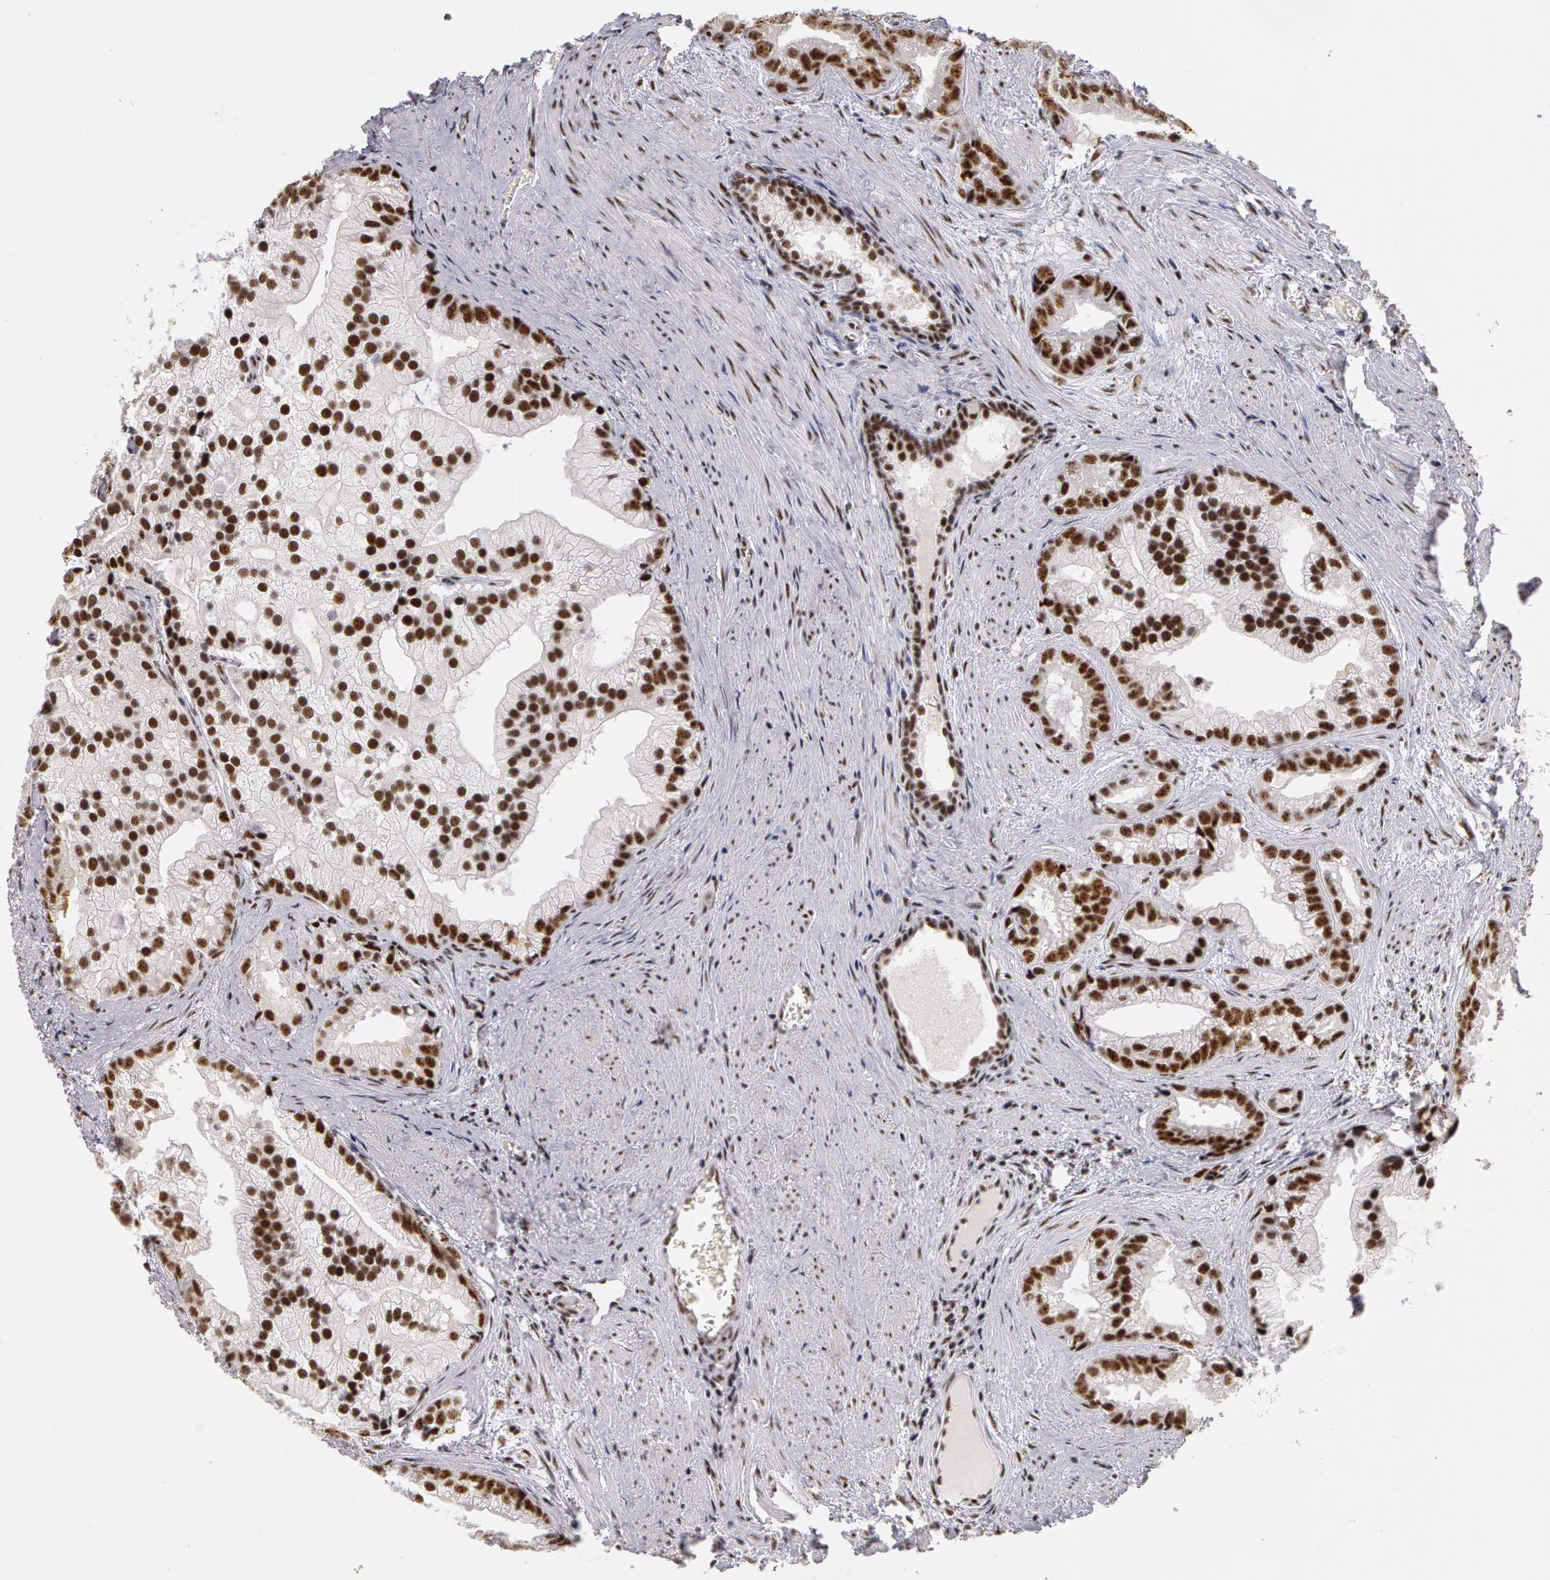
{"staining": {"intensity": "moderate", "quantity": ">75%", "location": "nuclear"}, "tissue": "prostate cancer", "cell_type": "Tumor cells", "image_type": "cancer", "snomed": [{"axis": "morphology", "description": "Adenocarcinoma, Low grade"}, {"axis": "topography", "description": "Prostate"}], "caption": "Protein staining by immunohistochemistry reveals moderate nuclear staining in about >75% of tumor cells in prostate cancer (low-grade adenocarcinoma). Immunohistochemistry stains the protein in brown and the nuclei are stained blue.", "gene": "PNN", "patient": {"sex": "male", "age": 71}}